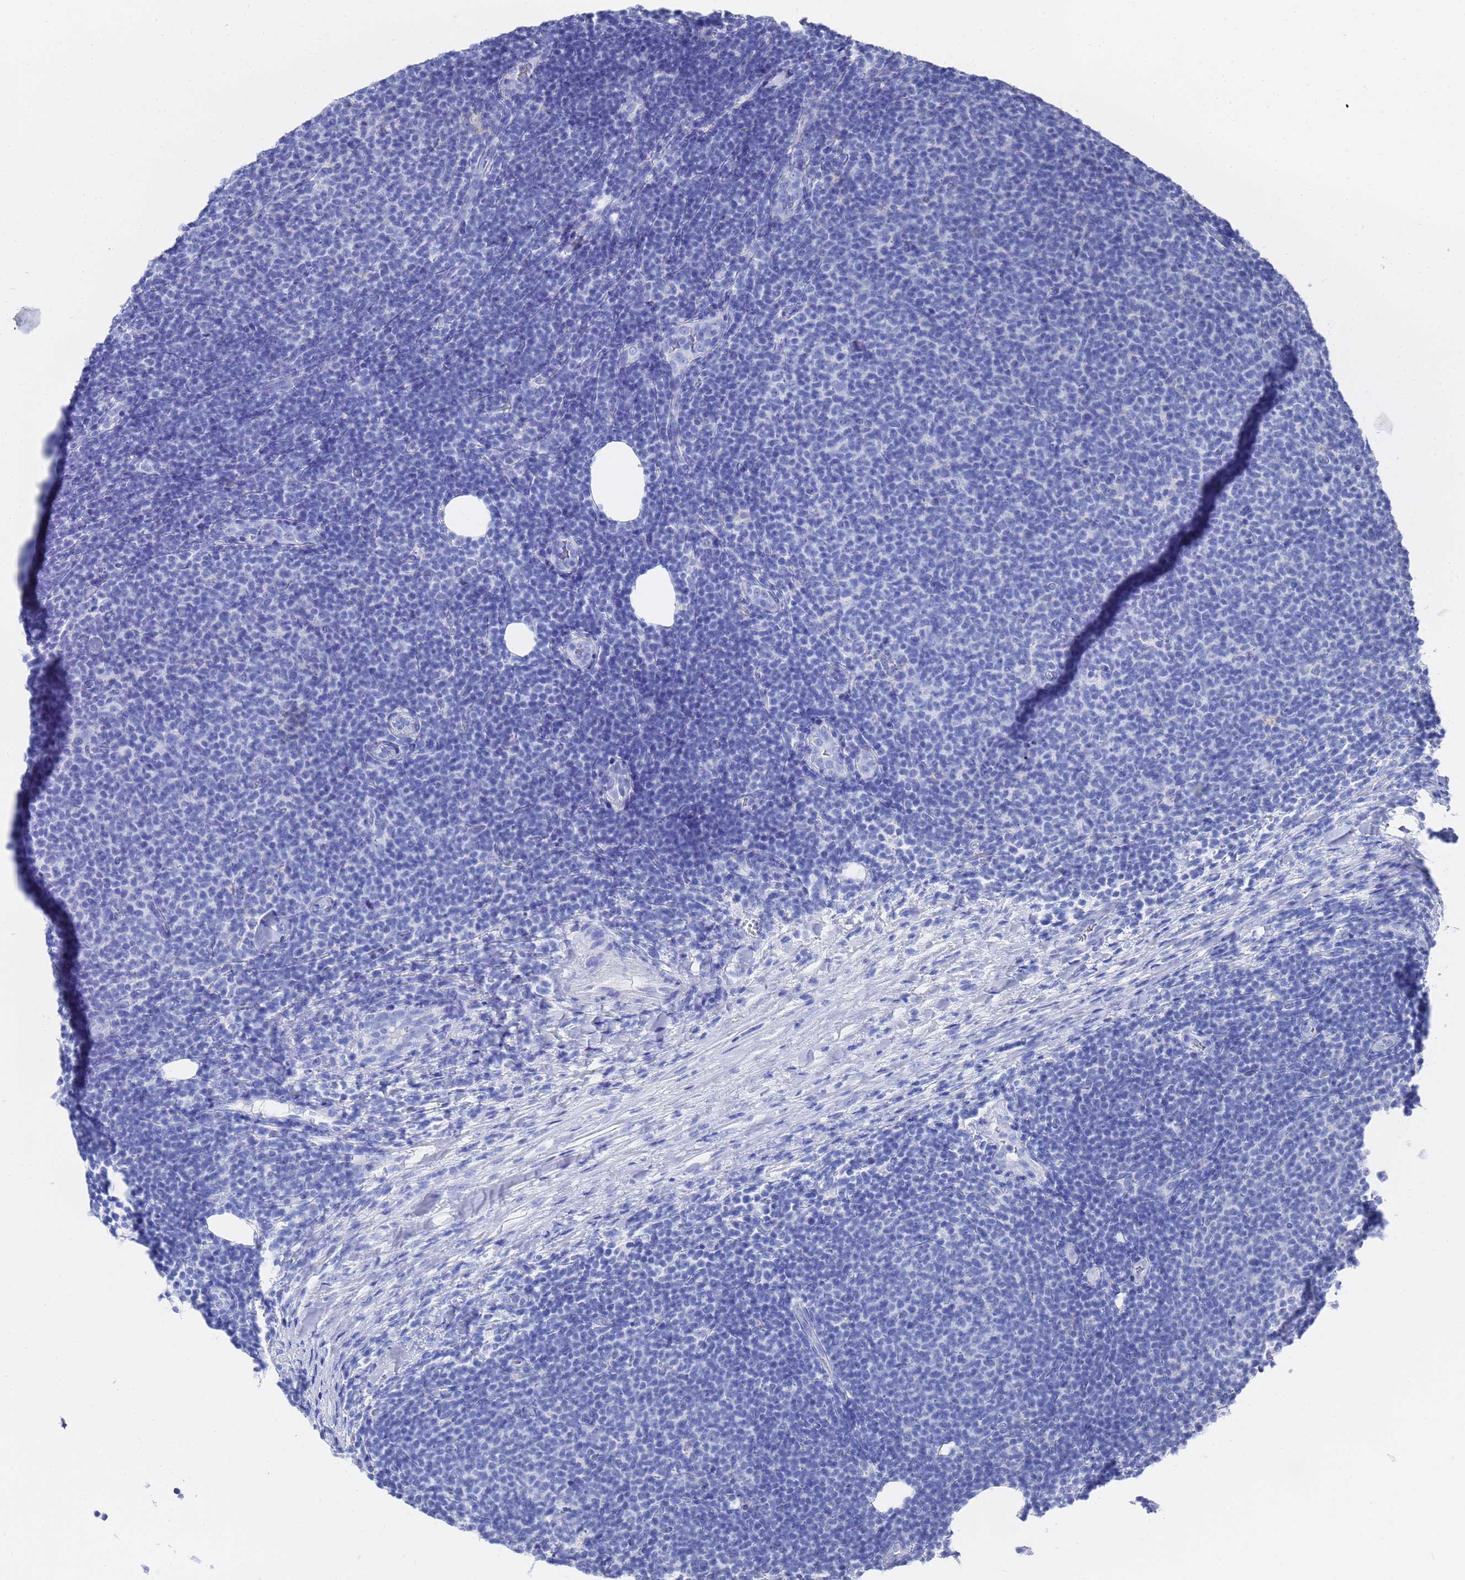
{"staining": {"intensity": "negative", "quantity": "none", "location": "none"}, "tissue": "lymphoma", "cell_type": "Tumor cells", "image_type": "cancer", "snomed": [{"axis": "morphology", "description": "Malignant lymphoma, non-Hodgkin's type, Low grade"}, {"axis": "topography", "description": "Lymph node"}], "caption": "Immunohistochemistry histopathology image of neoplastic tissue: human lymphoma stained with DAB exhibits no significant protein positivity in tumor cells.", "gene": "GGT1", "patient": {"sex": "male", "age": 66}}